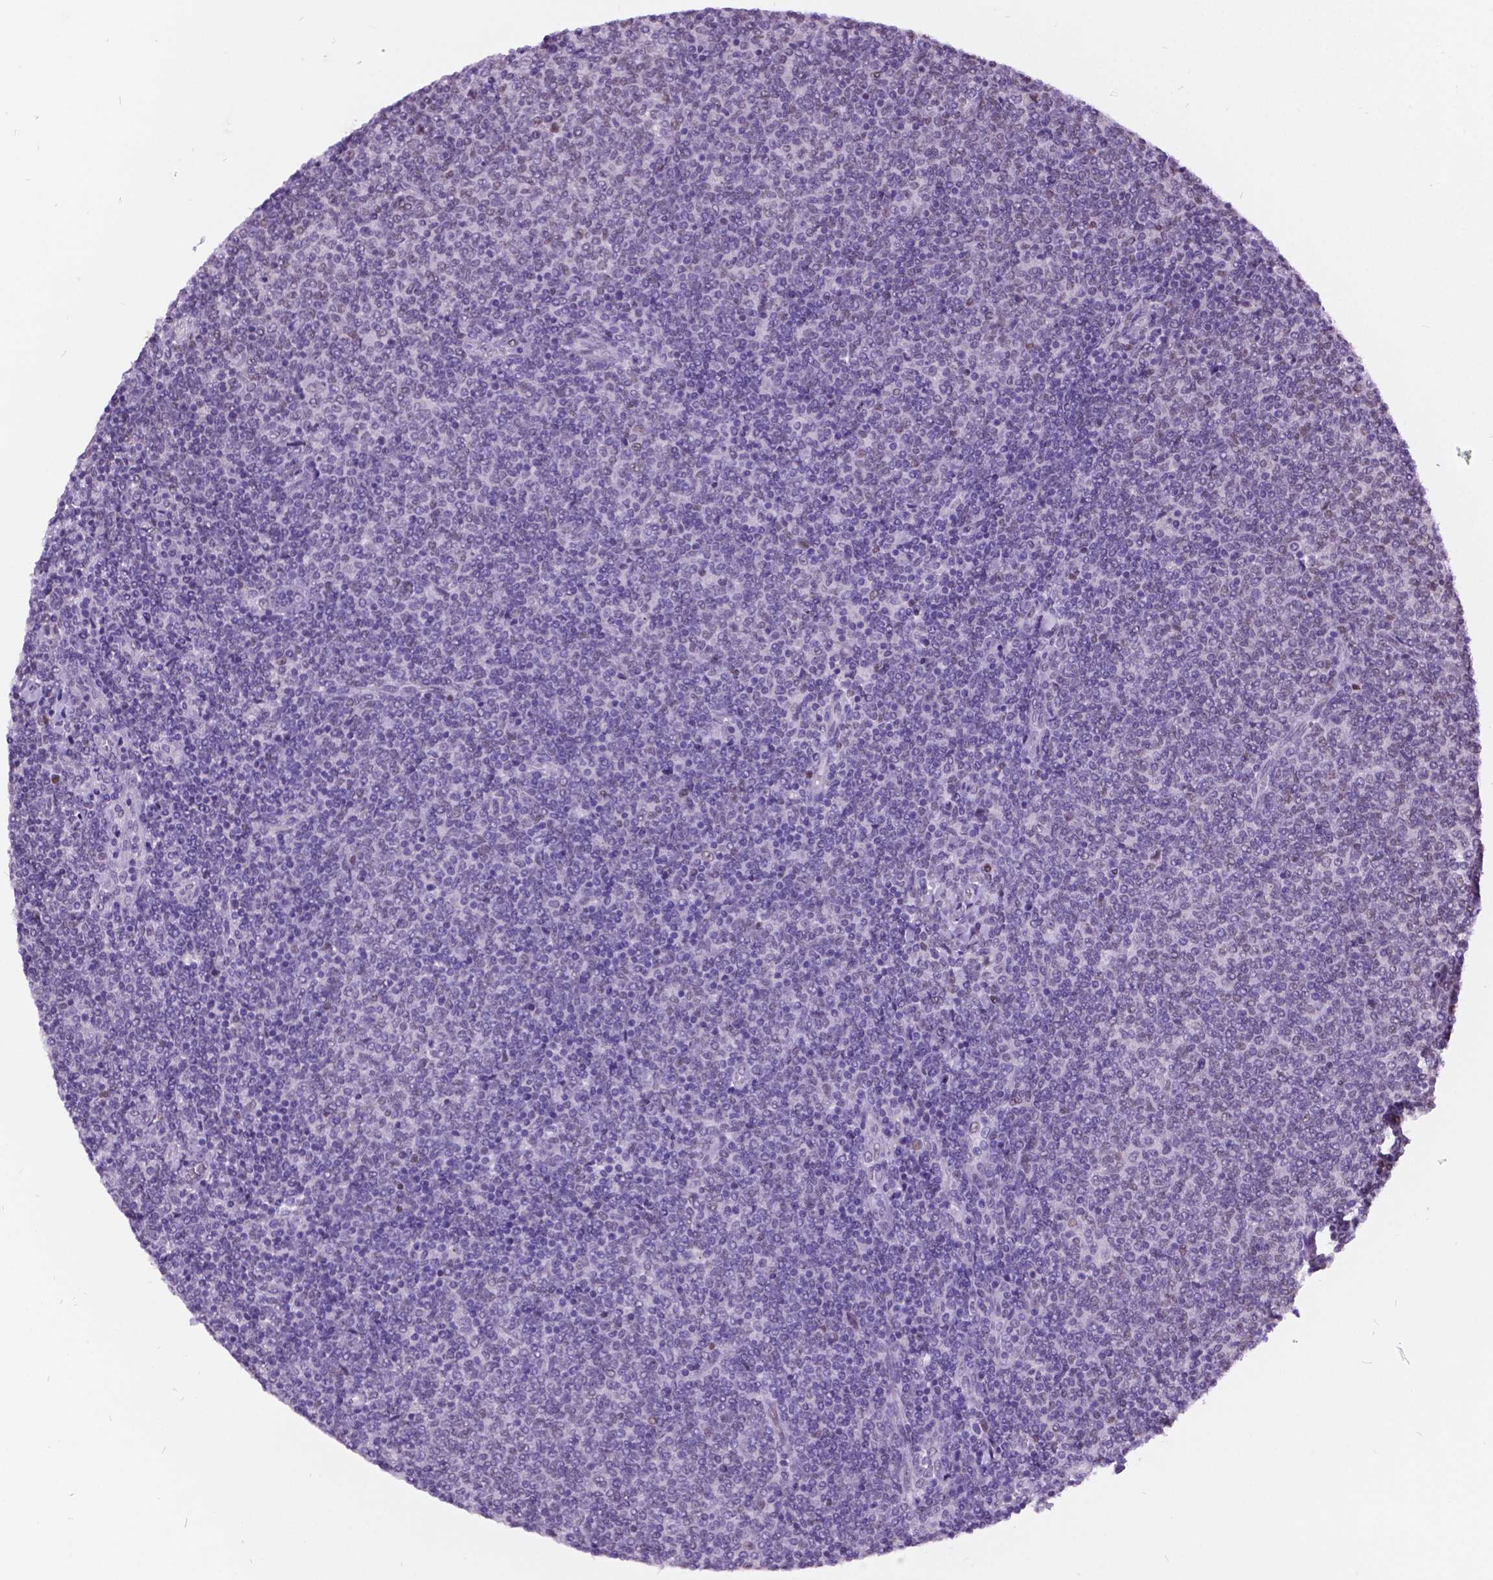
{"staining": {"intensity": "negative", "quantity": "none", "location": "none"}, "tissue": "lymphoma", "cell_type": "Tumor cells", "image_type": "cancer", "snomed": [{"axis": "morphology", "description": "Malignant lymphoma, non-Hodgkin's type, Low grade"}, {"axis": "topography", "description": "Lymph node"}], "caption": "The IHC micrograph has no significant staining in tumor cells of malignant lymphoma, non-Hodgkin's type (low-grade) tissue.", "gene": "DPF3", "patient": {"sex": "male", "age": 52}}